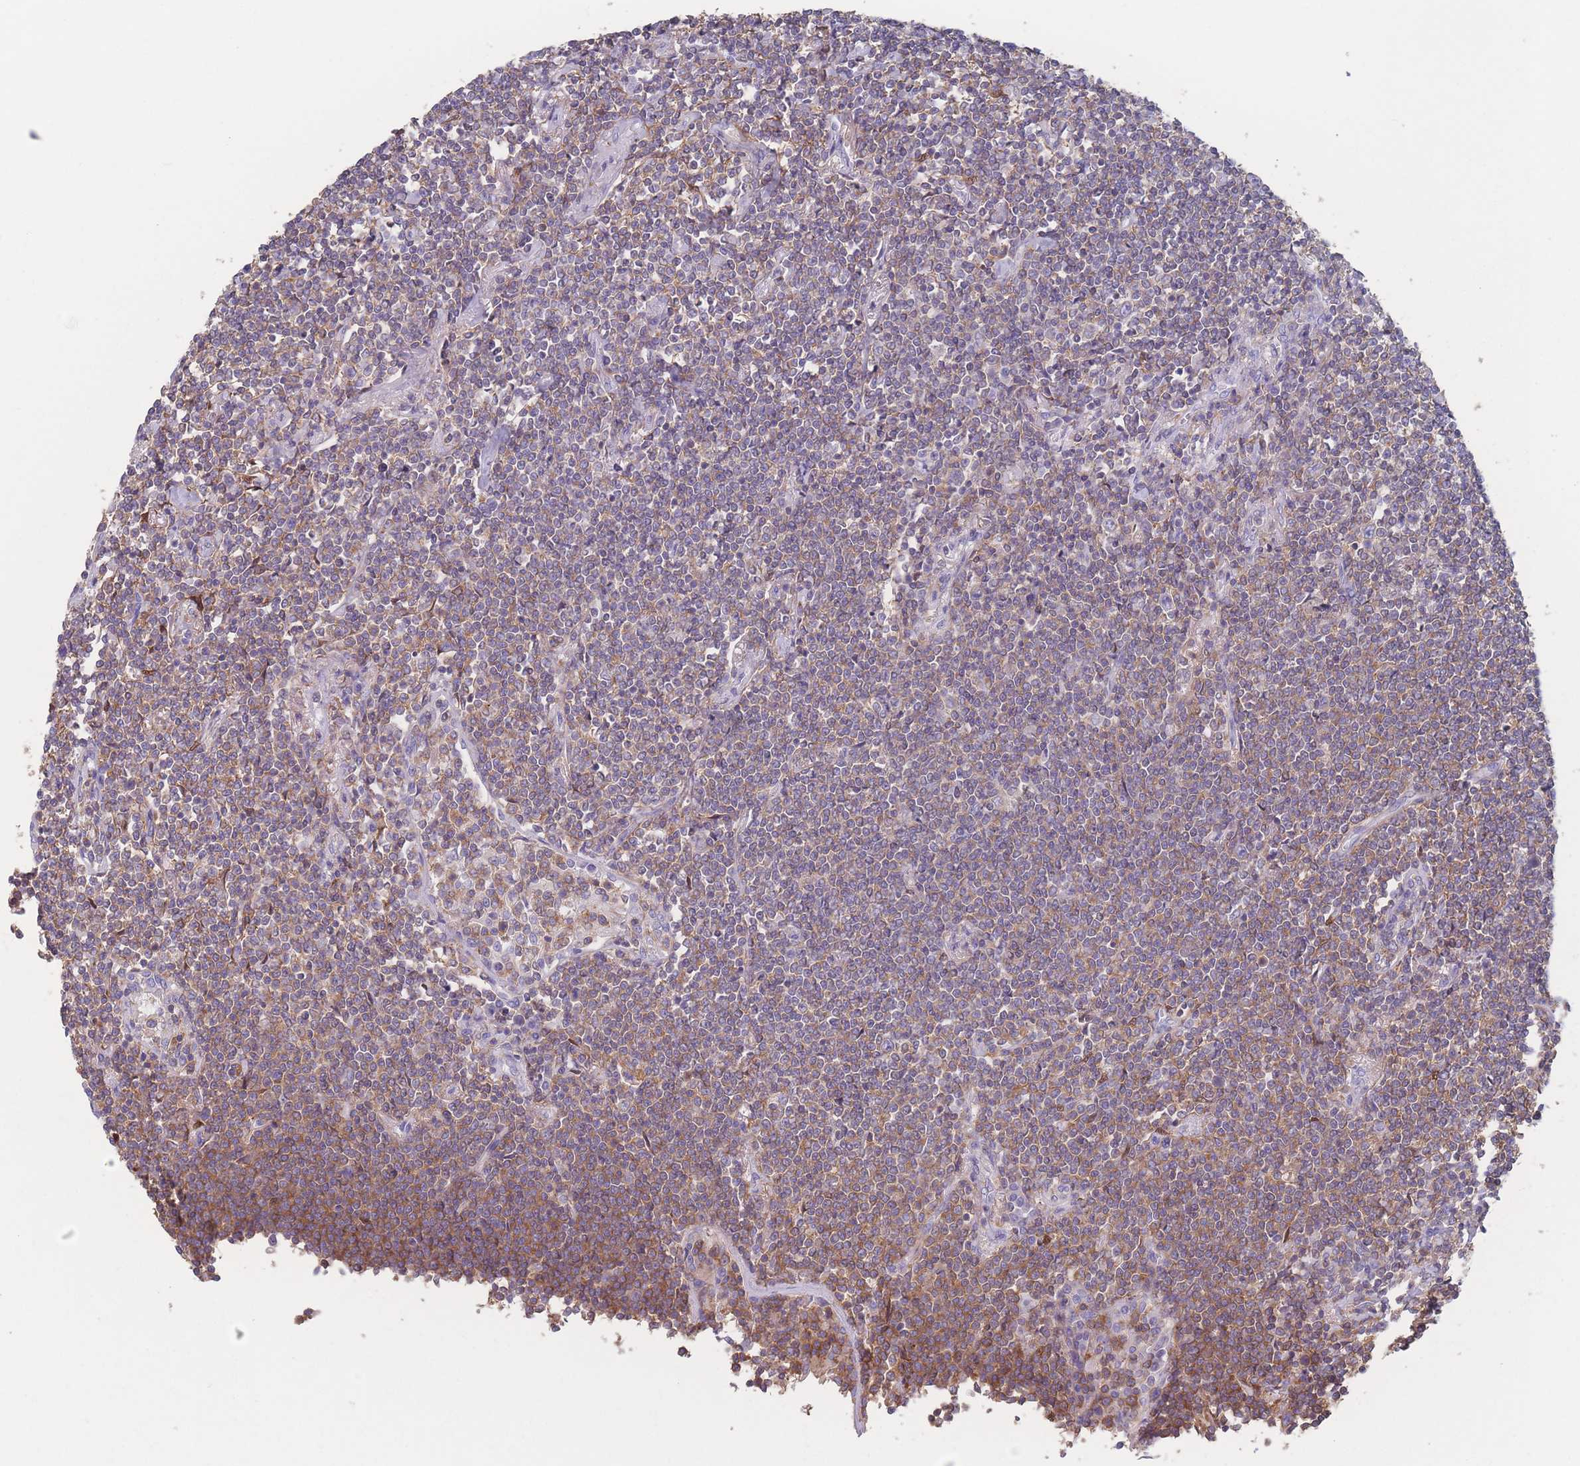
{"staining": {"intensity": "moderate", "quantity": "25%-75%", "location": "cytoplasmic/membranous"}, "tissue": "lymphoma", "cell_type": "Tumor cells", "image_type": "cancer", "snomed": [{"axis": "morphology", "description": "Malignant lymphoma, non-Hodgkin's type, Low grade"}, {"axis": "topography", "description": "Lung"}], "caption": "A medium amount of moderate cytoplasmic/membranous positivity is present in about 25%-75% of tumor cells in malignant lymphoma, non-Hodgkin's type (low-grade) tissue.", "gene": "ADH1A", "patient": {"sex": "female", "age": 71}}